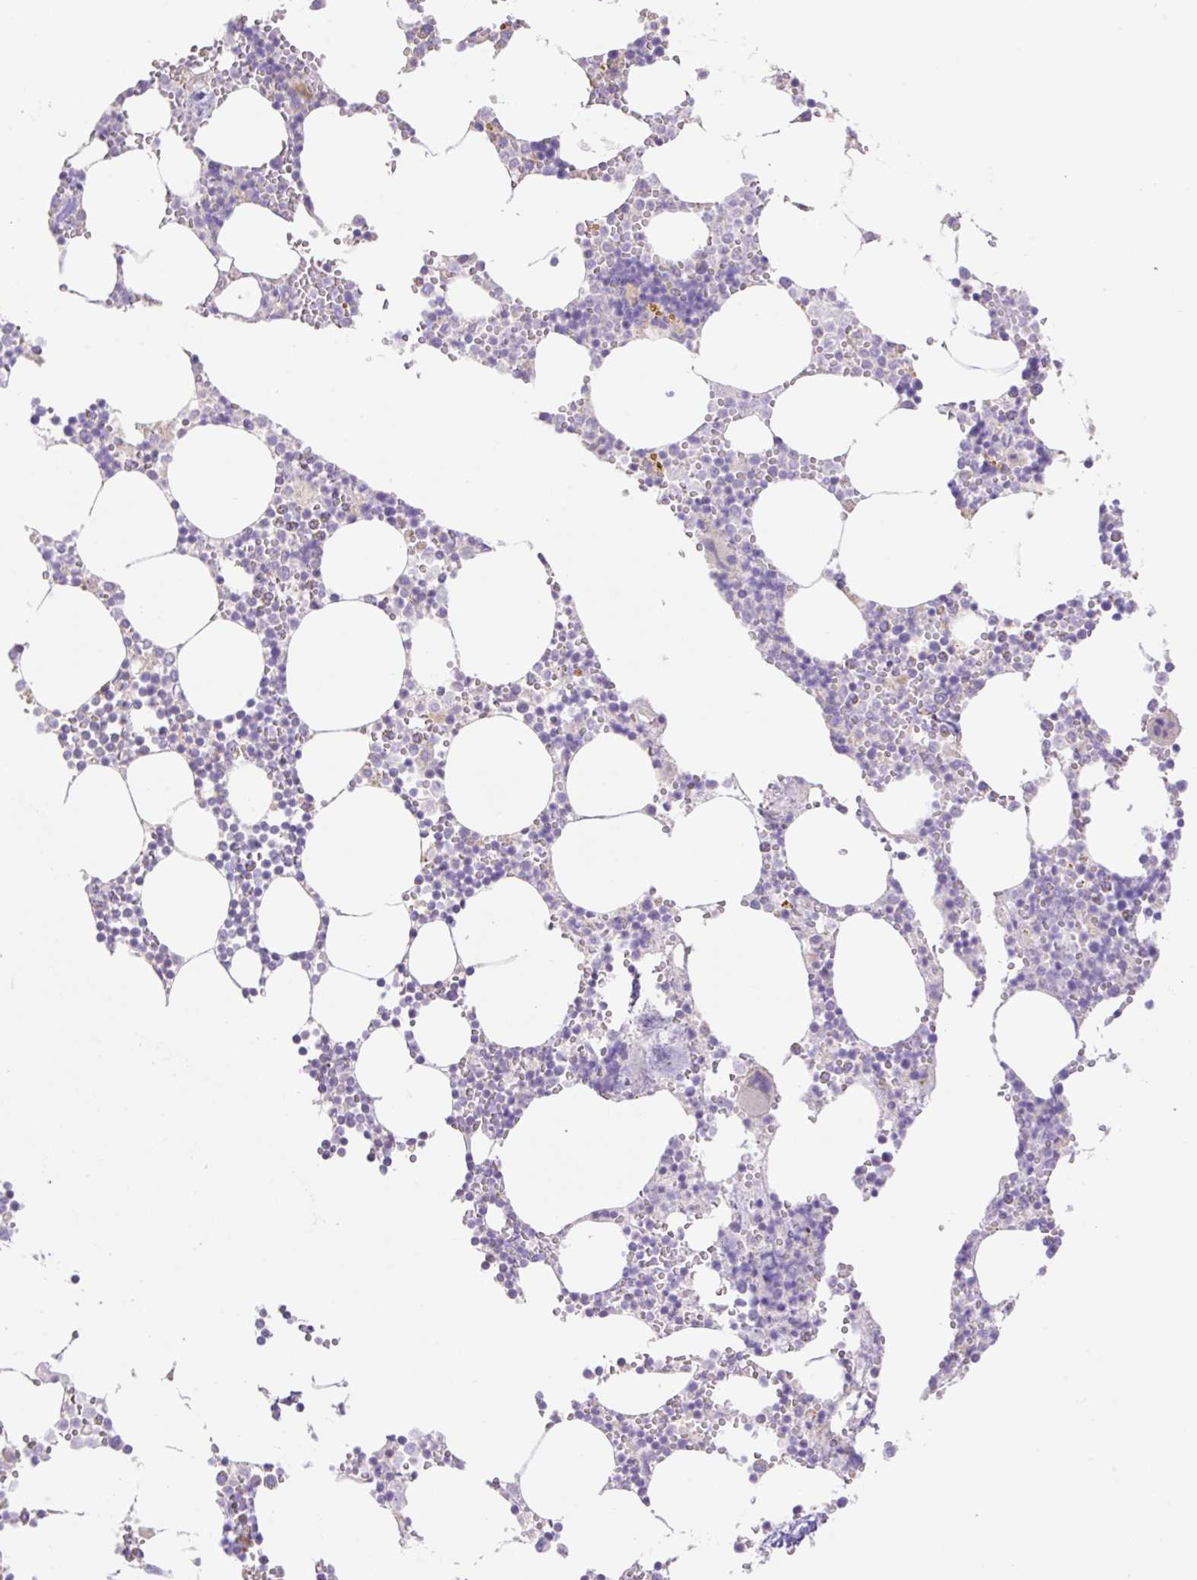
{"staining": {"intensity": "negative", "quantity": "none", "location": "none"}, "tissue": "bone marrow", "cell_type": "Hematopoietic cells", "image_type": "normal", "snomed": [{"axis": "morphology", "description": "Normal tissue, NOS"}, {"axis": "topography", "description": "Bone marrow"}], "caption": "Hematopoietic cells are negative for protein expression in normal human bone marrow. Nuclei are stained in blue.", "gene": "VPS25", "patient": {"sex": "male", "age": 54}}